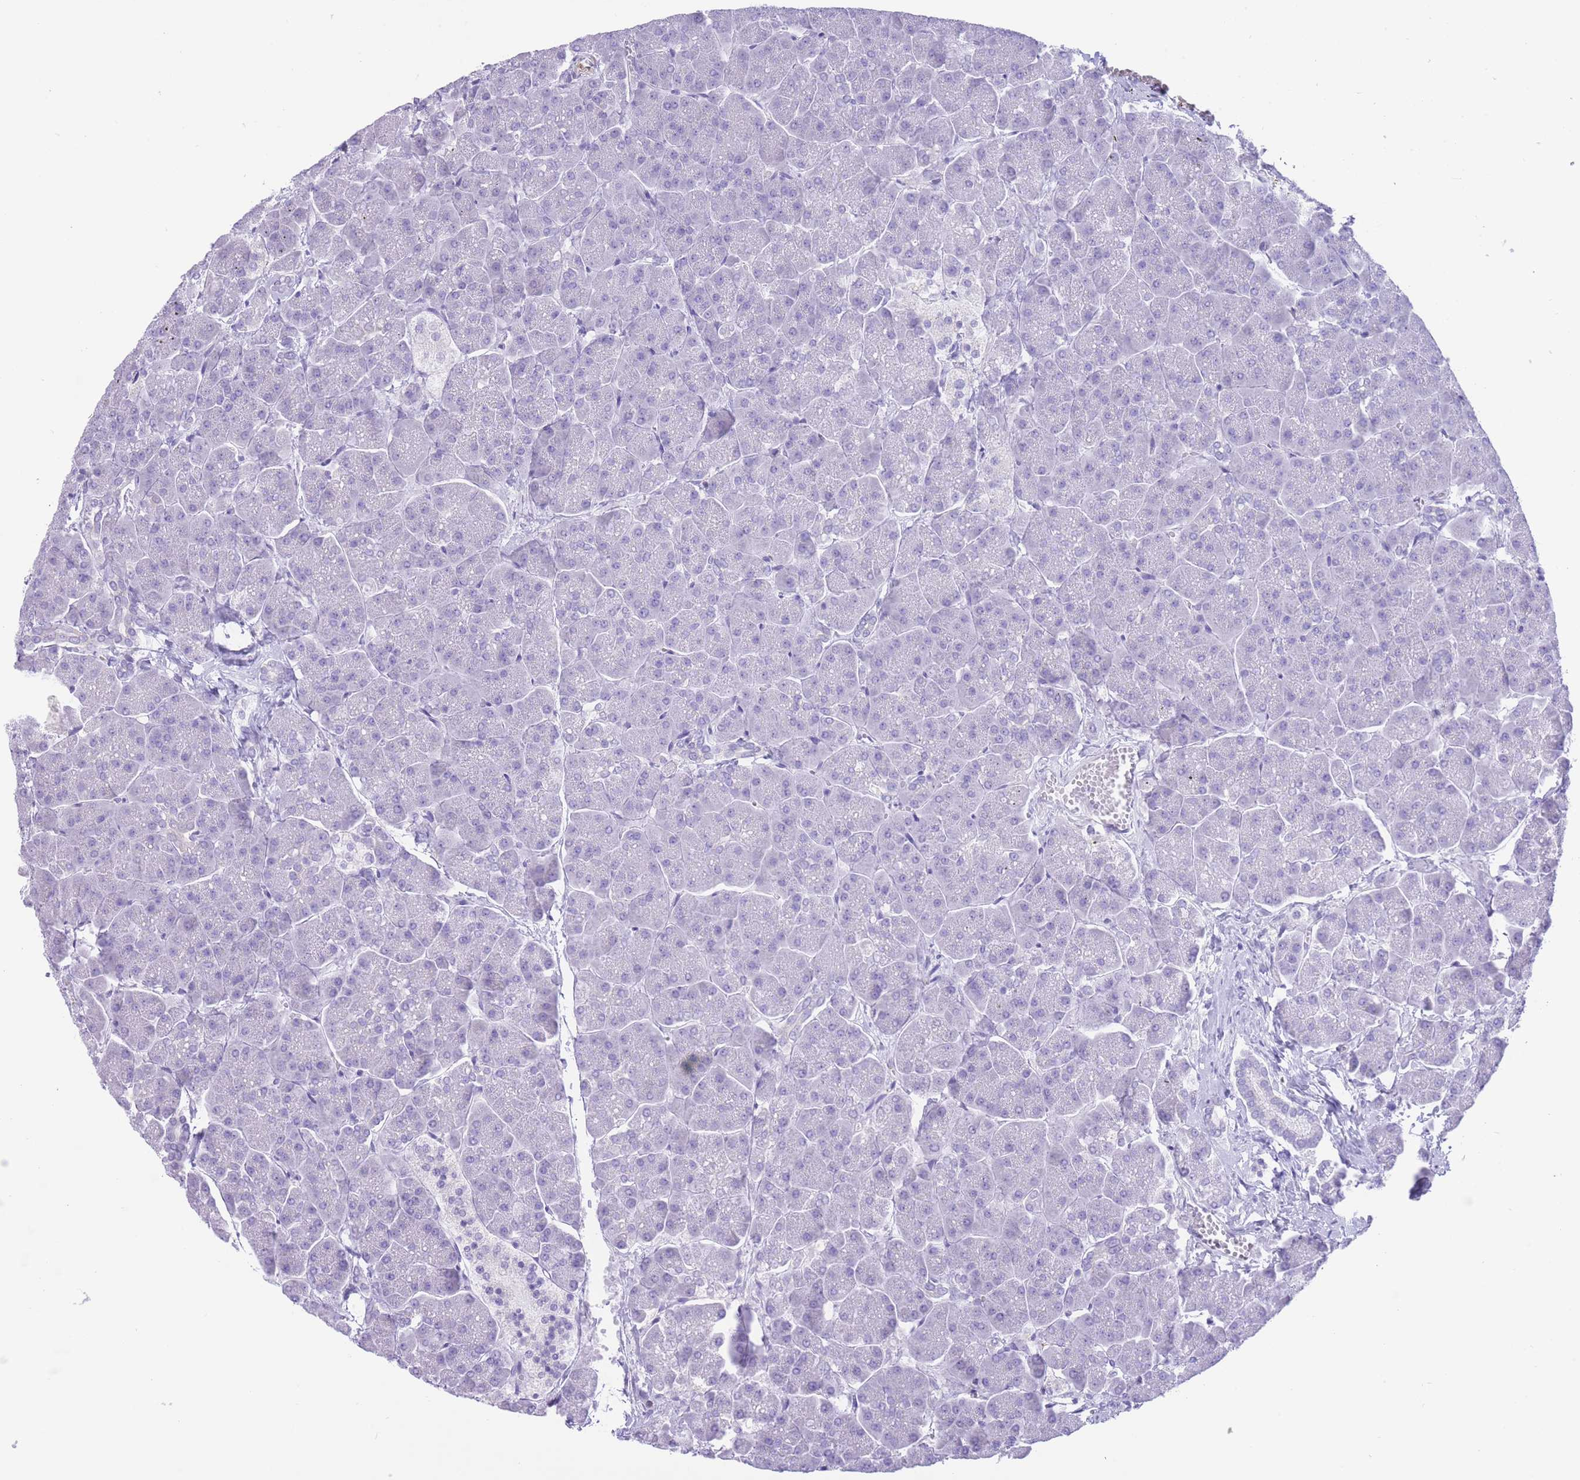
{"staining": {"intensity": "negative", "quantity": "none", "location": "none"}, "tissue": "pancreas", "cell_type": "Exocrine glandular cells", "image_type": "normal", "snomed": [{"axis": "morphology", "description": "Normal tissue, NOS"}, {"axis": "topography", "description": "Pancreas"}, {"axis": "topography", "description": "Peripheral nerve tissue"}], "caption": "Protein analysis of benign pancreas shows no significant staining in exocrine glandular cells.", "gene": "ENSG00000289258", "patient": {"sex": "male", "age": 54}}